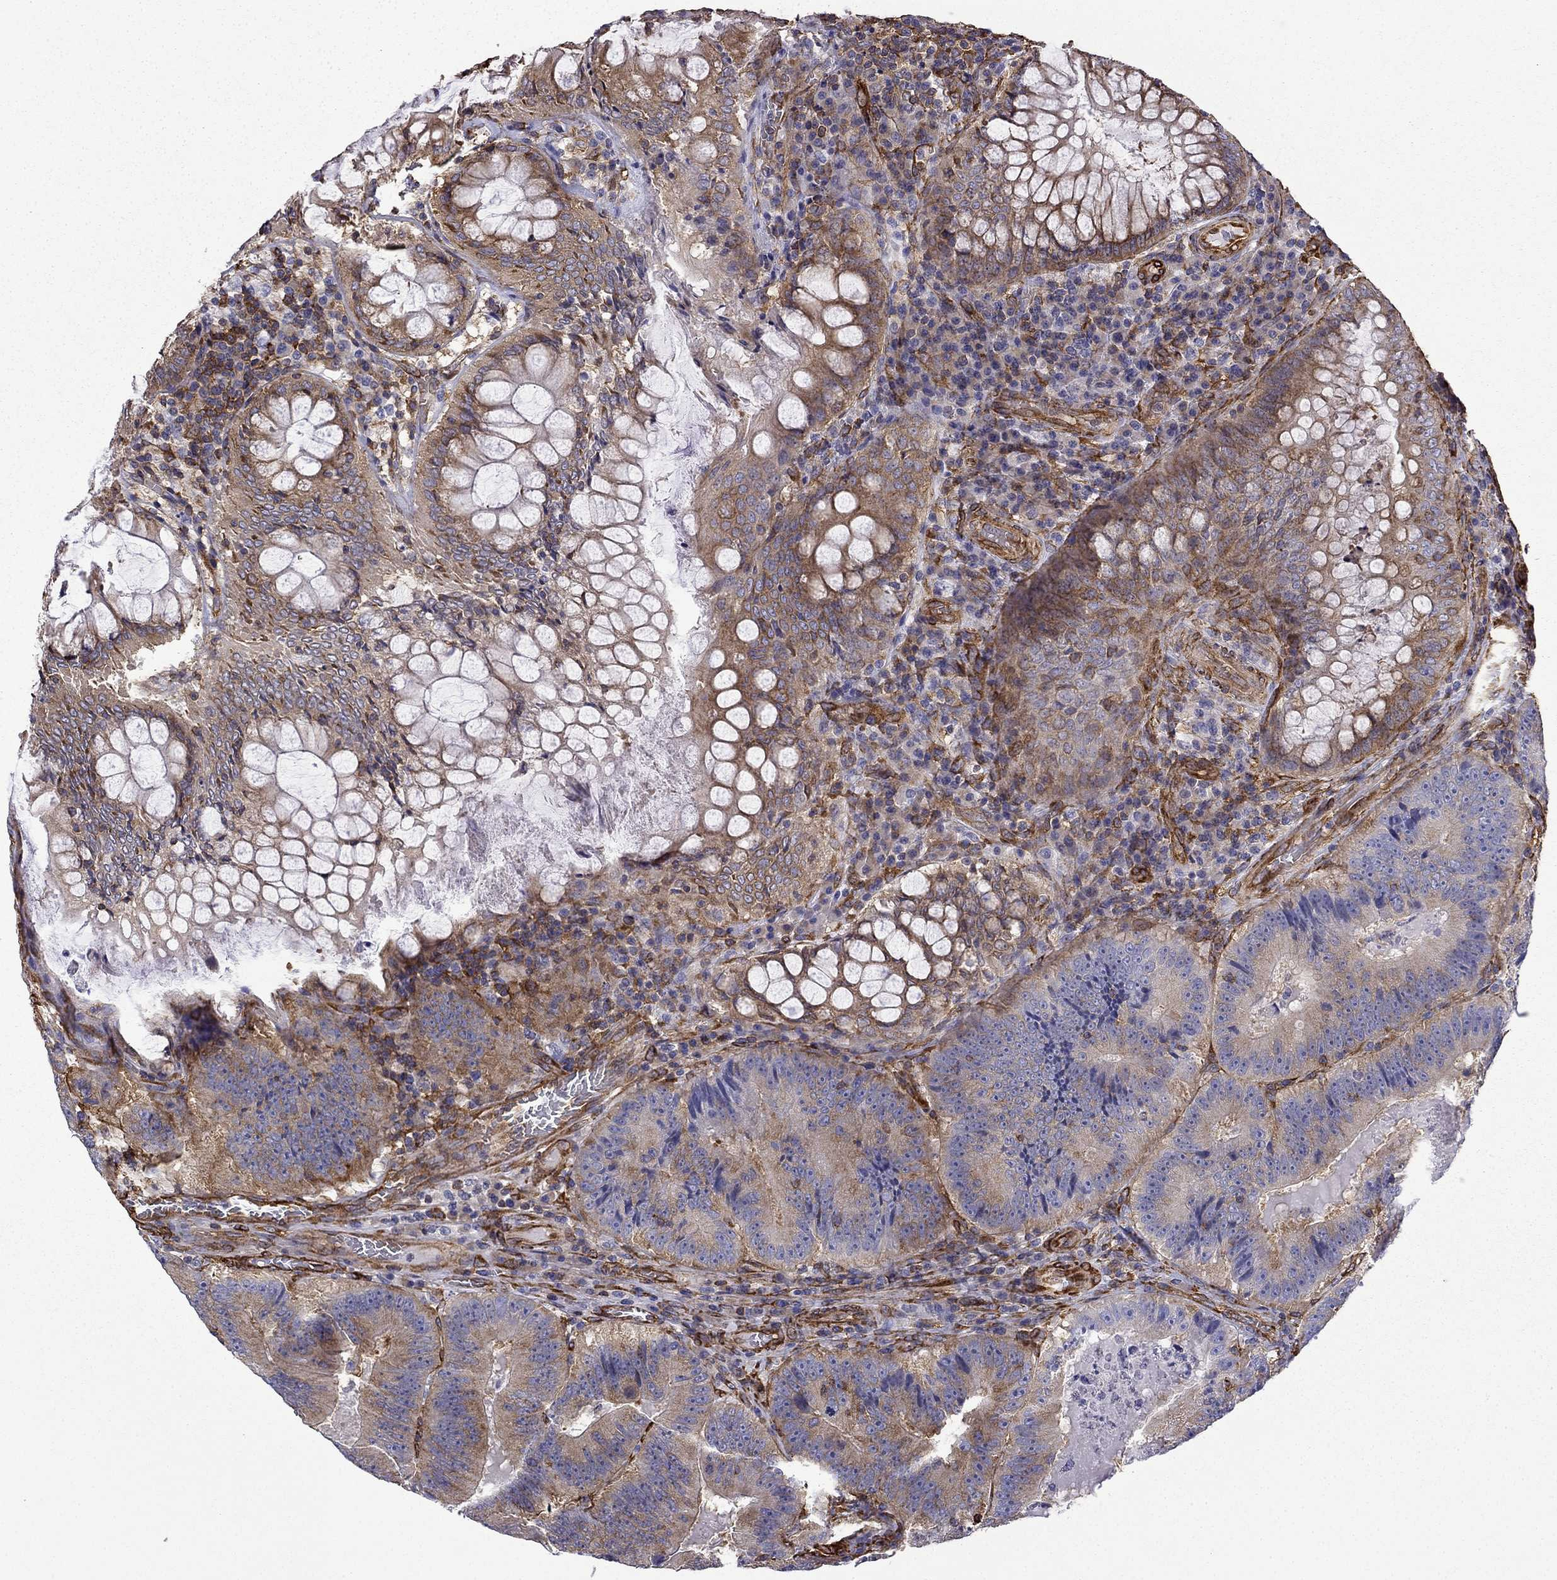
{"staining": {"intensity": "moderate", "quantity": ">75%", "location": "cytoplasmic/membranous"}, "tissue": "colorectal cancer", "cell_type": "Tumor cells", "image_type": "cancer", "snomed": [{"axis": "morphology", "description": "Adenocarcinoma, NOS"}, {"axis": "topography", "description": "Colon"}], "caption": "The micrograph exhibits immunohistochemical staining of colorectal cancer. There is moderate cytoplasmic/membranous positivity is appreciated in approximately >75% of tumor cells.", "gene": "MAP4", "patient": {"sex": "female", "age": 86}}